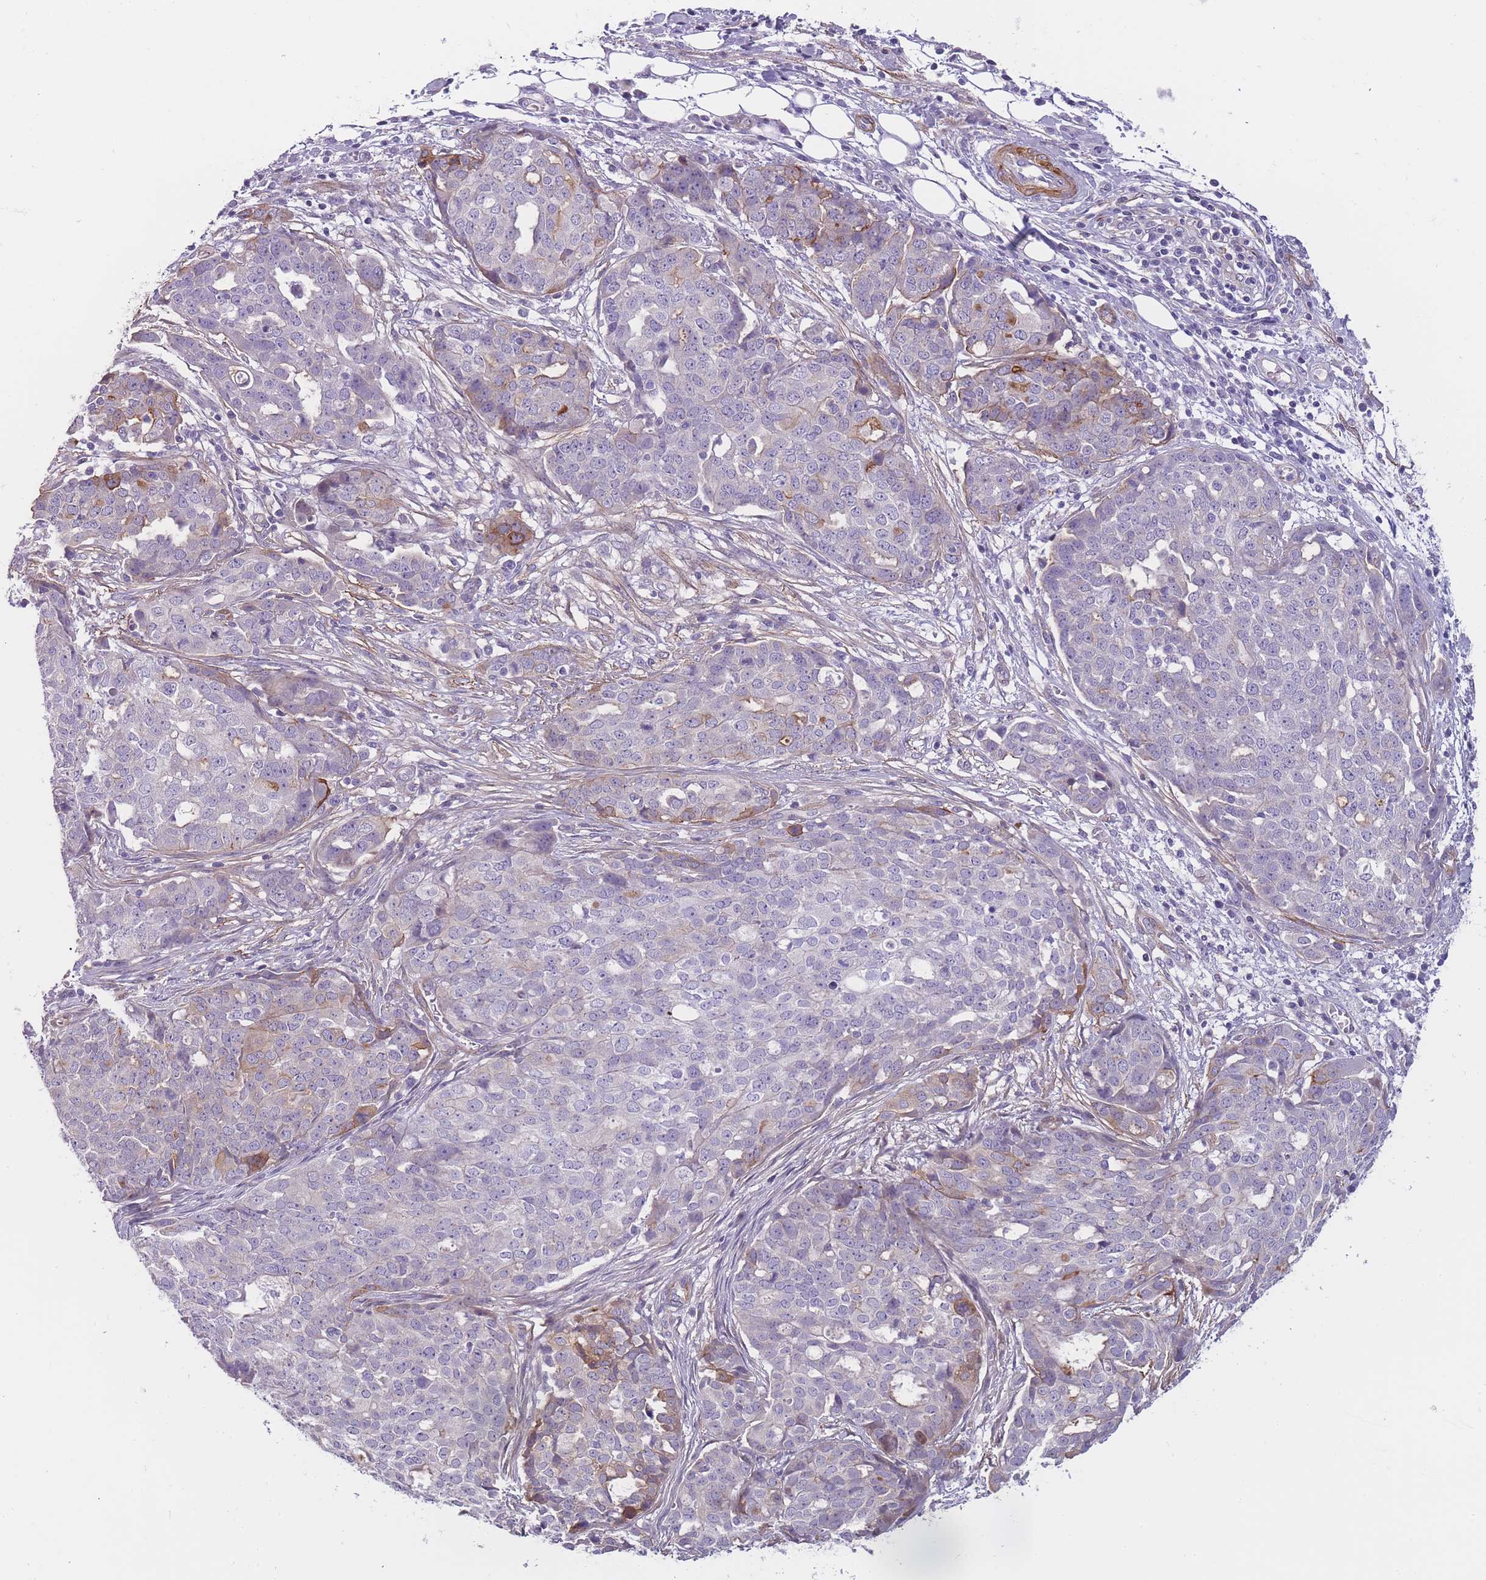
{"staining": {"intensity": "negative", "quantity": "none", "location": "none"}, "tissue": "ovarian cancer", "cell_type": "Tumor cells", "image_type": "cancer", "snomed": [{"axis": "morphology", "description": "Cystadenocarcinoma, serous, NOS"}, {"axis": "topography", "description": "Soft tissue"}, {"axis": "topography", "description": "Ovary"}], "caption": "A high-resolution histopathology image shows immunohistochemistry staining of ovarian serous cystadenocarcinoma, which reveals no significant positivity in tumor cells.", "gene": "FAM124A", "patient": {"sex": "female", "age": 57}}